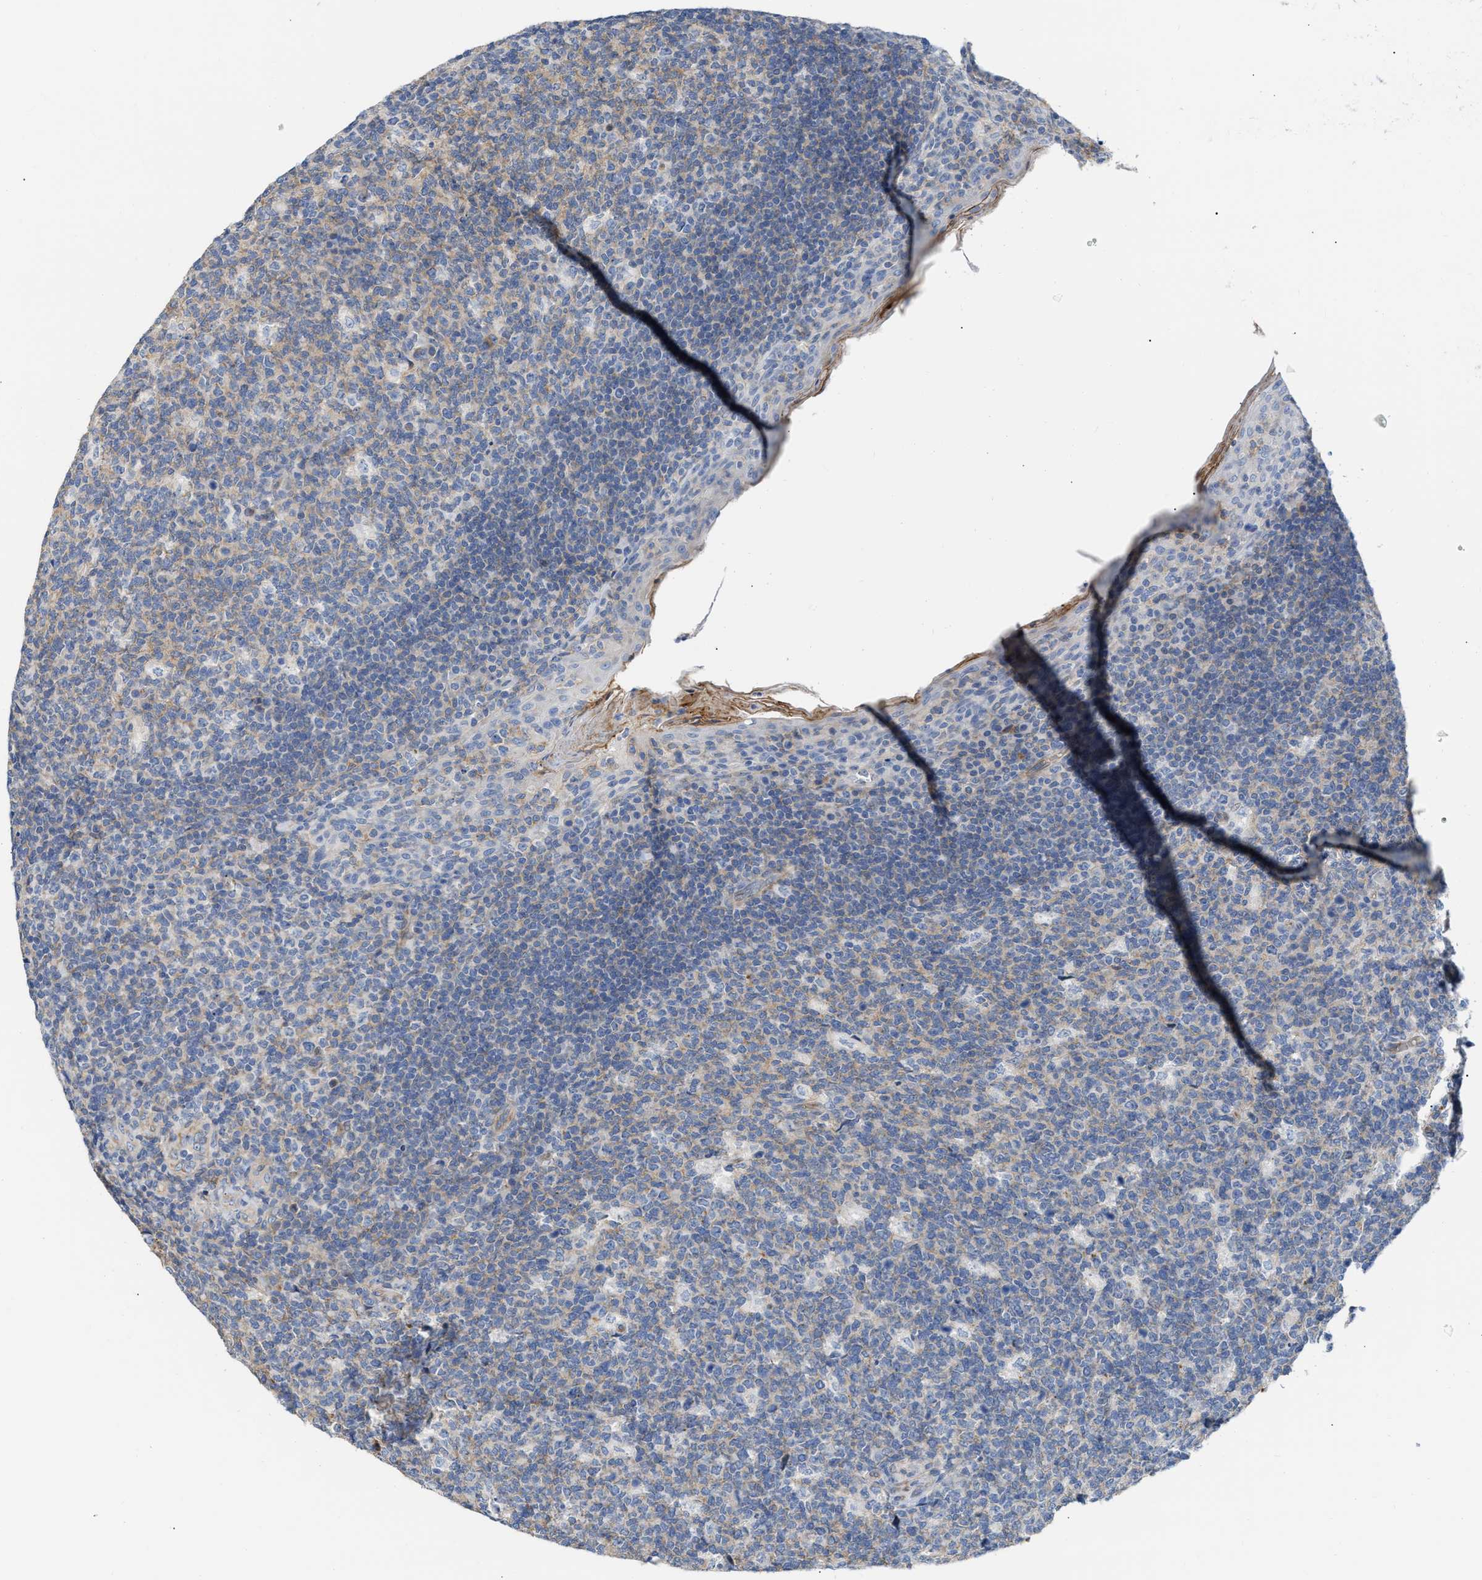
{"staining": {"intensity": "moderate", "quantity": ">75%", "location": "cytoplasmic/membranous"}, "tissue": "tonsil", "cell_type": "Germinal center cells", "image_type": "normal", "snomed": [{"axis": "morphology", "description": "Normal tissue, NOS"}, {"axis": "topography", "description": "Tonsil"}], "caption": "Immunohistochemical staining of unremarkable human tonsil demonstrates >75% levels of moderate cytoplasmic/membranous protein staining in approximately >75% of germinal center cells. (Brightfield microscopy of DAB IHC at high magnification).", "gene": "FHL1", "patient": {"sex": "male", "age": 17}}